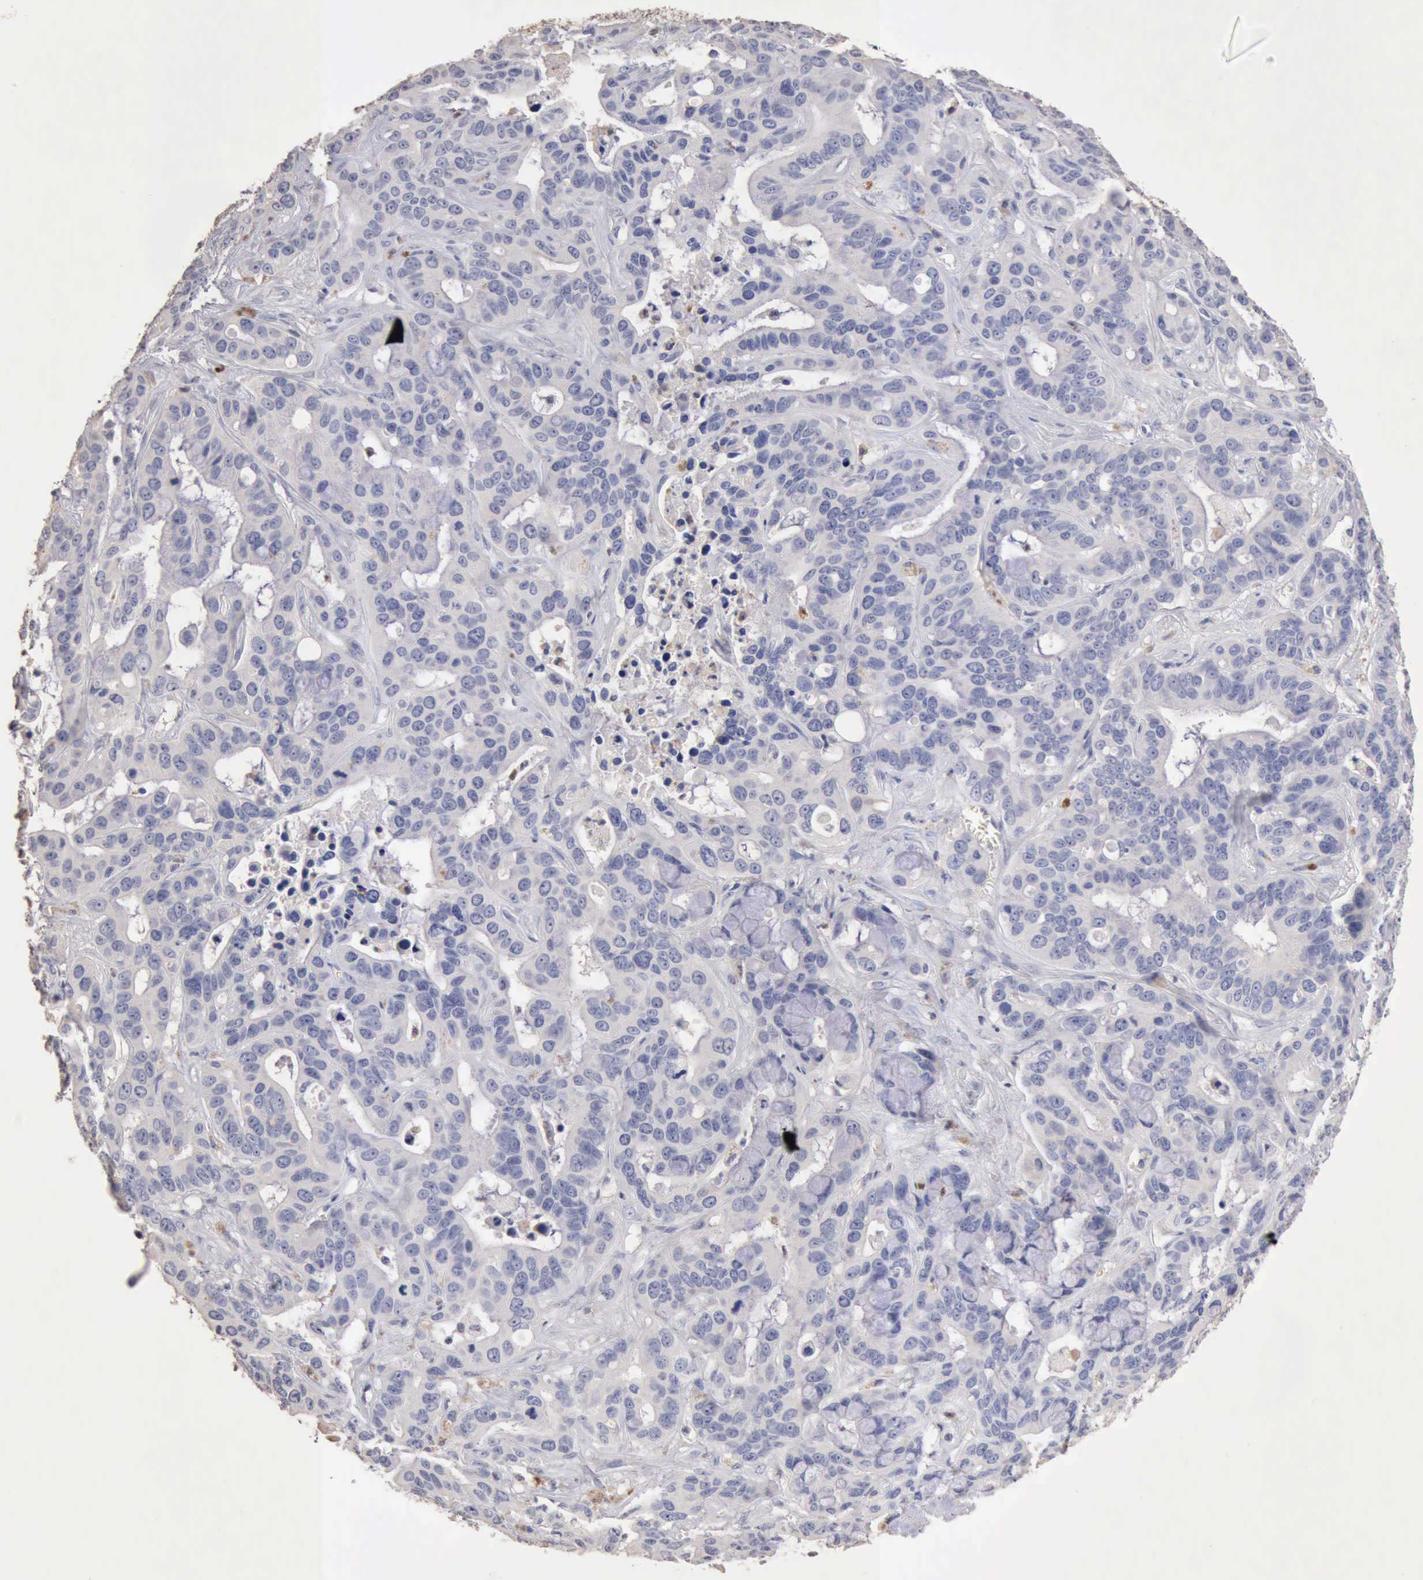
{"staining": {"intensity": "negative", "quantity": "none", "location": "none"}, "tissue": "liver cancer", "cell_type": "Tumor cells", "image_type": "cancer", "snomed": [{"axis": "morphology", "description": "Cholangiocarcinoma"}, {"axis": "topography", "description": "Liver"}], "caption": "Protein analysis of liver cancer (cholangiocarcinoma) demonstrates no significant staining in tumor cells. (Stains: DAB (3,3'-diaminobenzidine) IHC with hematoxylin counter stain, Microscopy: brightfield microscopy at high magnification).", "gene": "KRT6B", "patient": {"sex": "female", "age": 65}}